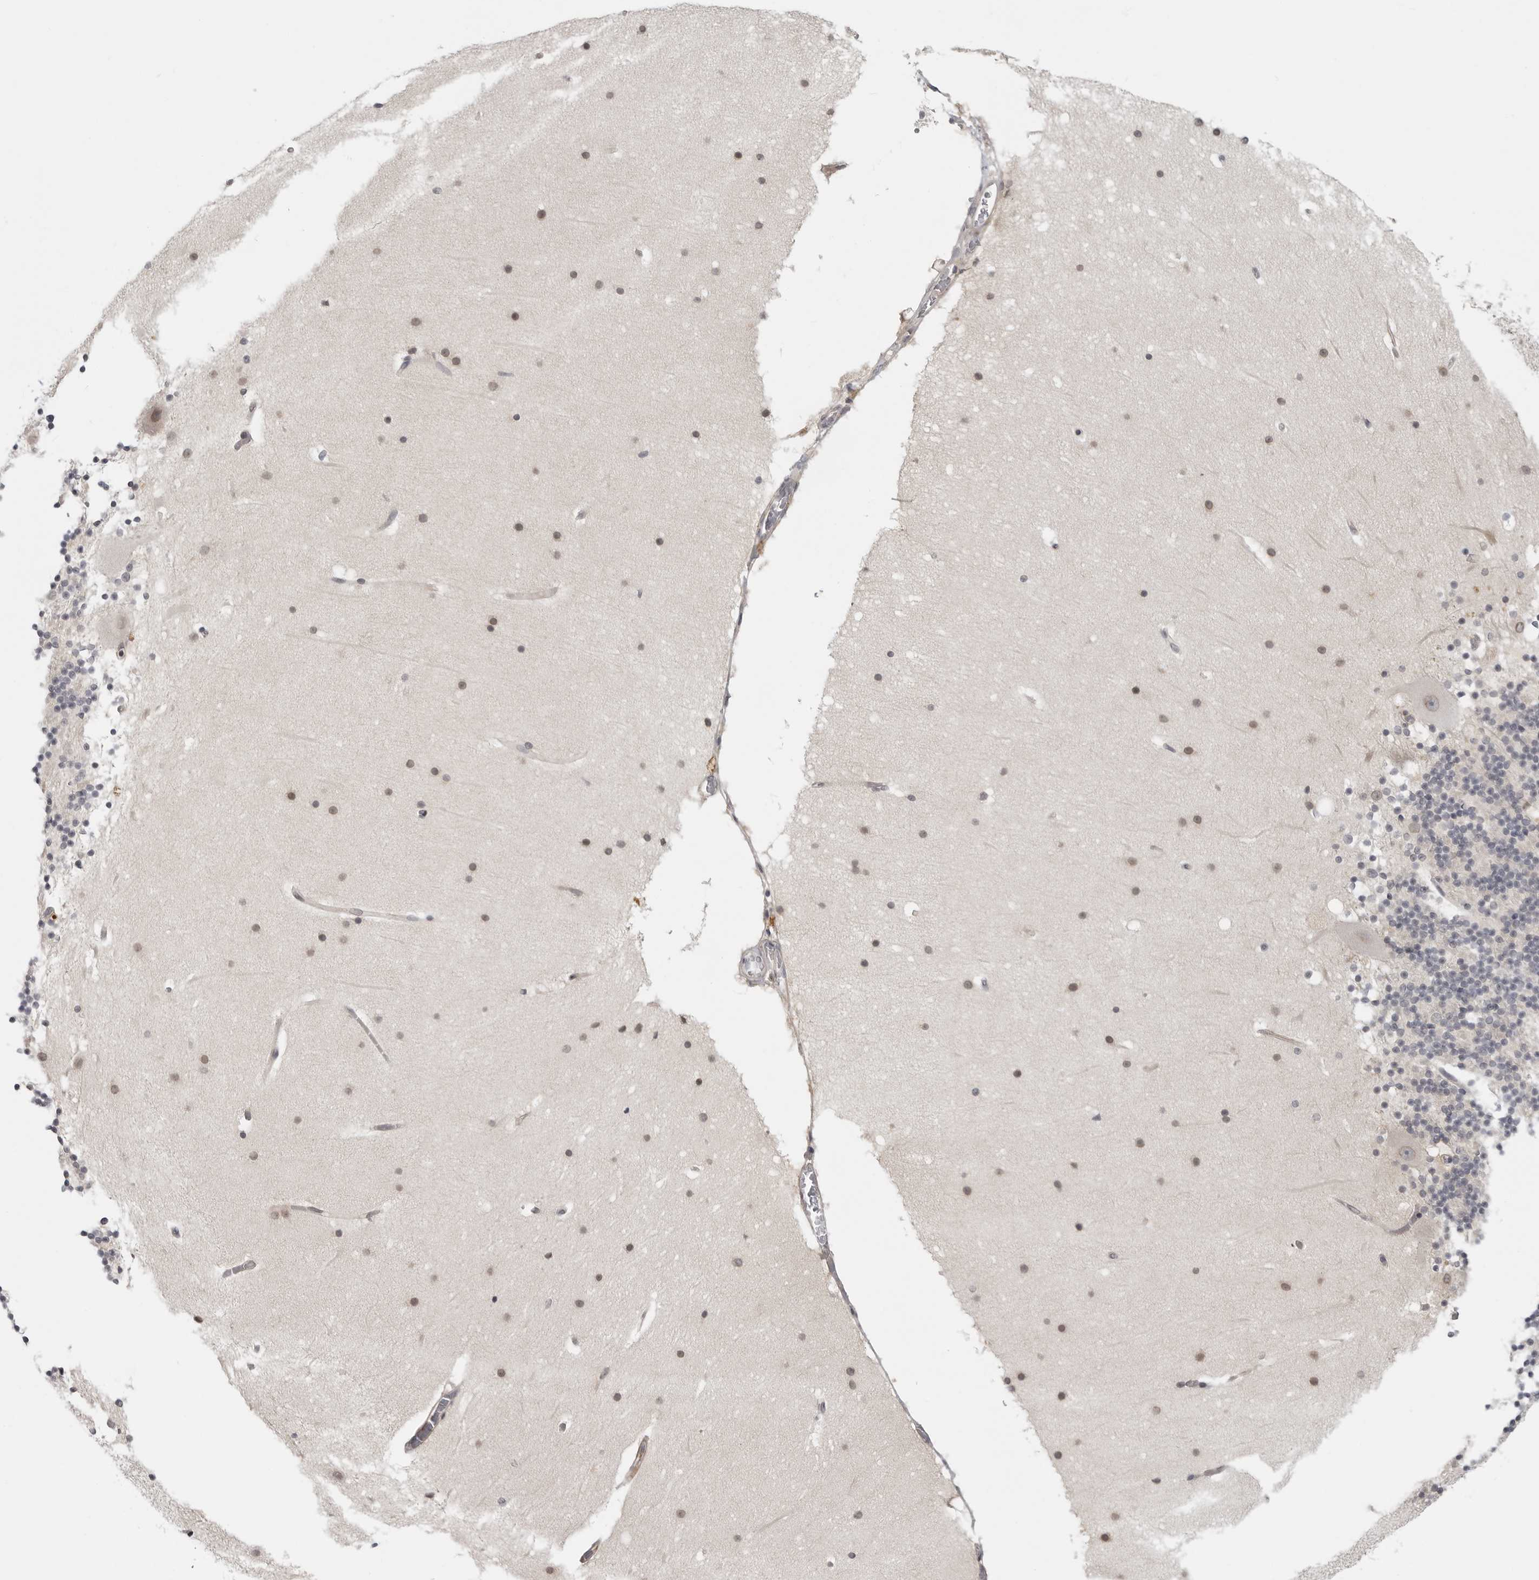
{"staining": {"intensity": "negative", "quantity": "none", "location": "none"}, "tissue": "cerebellum", "cell_type": "Cells in granular layer", "image_type": "normal", "snomed": [{"axis": "morphology", "description": "Normal tissue, NOS"}, {"axis": "topography", "description": "Cerebellum"}], "caption": "Protein analysis of unremarkable cerebellum reveals no significant positivity in cells in granular layer.", "gene": "CTIF", "patient": {"sex": "male", "age": 57}}